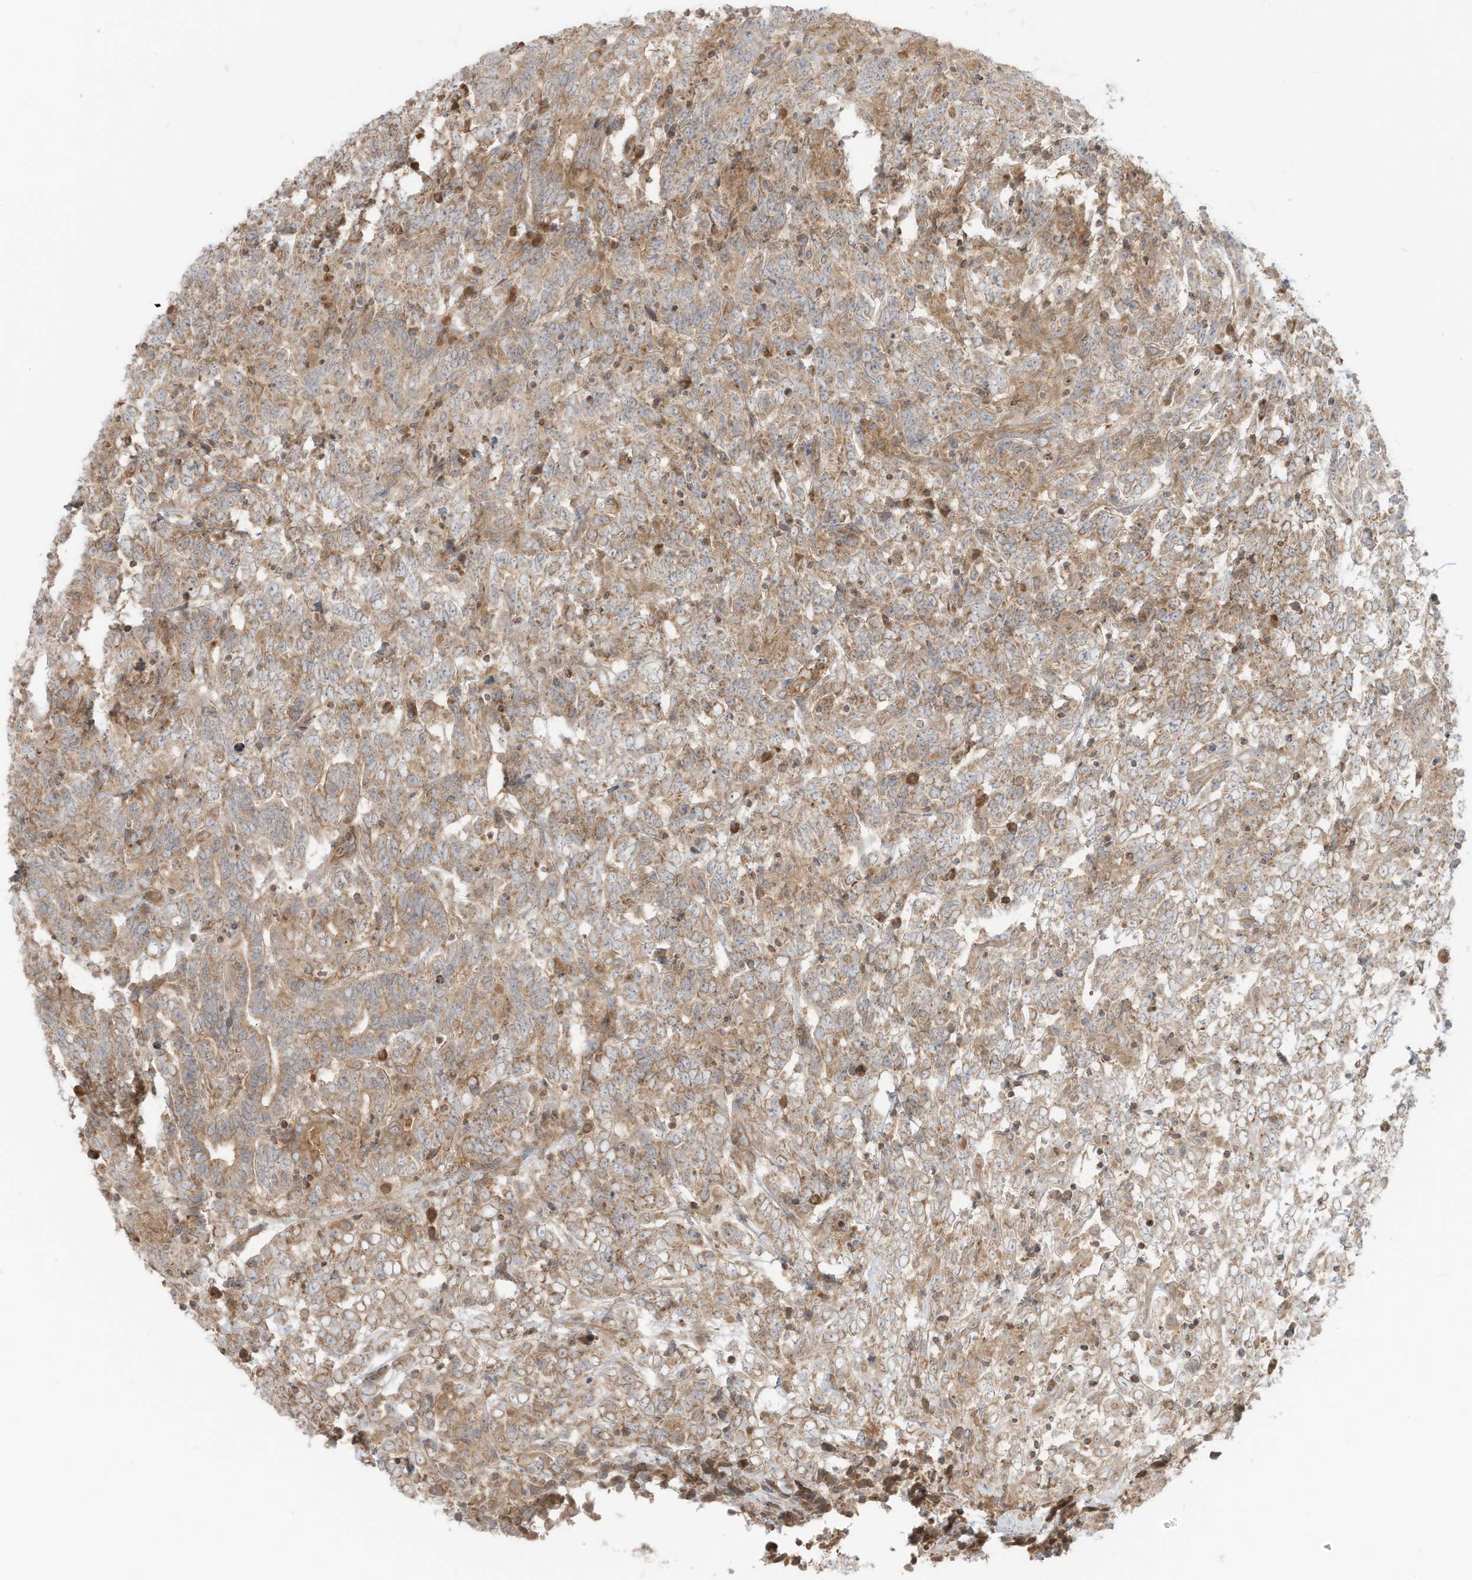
{"staining": {"intensity": "moderate", "quantity": ">75%", "location": "cytoplasmic/membranous"}, "tissue": "testis cancer", "cell_type": "Tumor cells", "image_type": "cancer", "snomed": [{"axis": "morphology", "description": "Carcinoma, Embryonal, NOS"}, {"axis": "topography", "description": "Testis"}], "caption": "Embryonal carcinoma (testis) tissue displays moderate cytoplasmic/membranous staining in approximately >75% of tumor cells", "gene": "SLC25A12", "patient": {"sex": "male", "age": 26}}